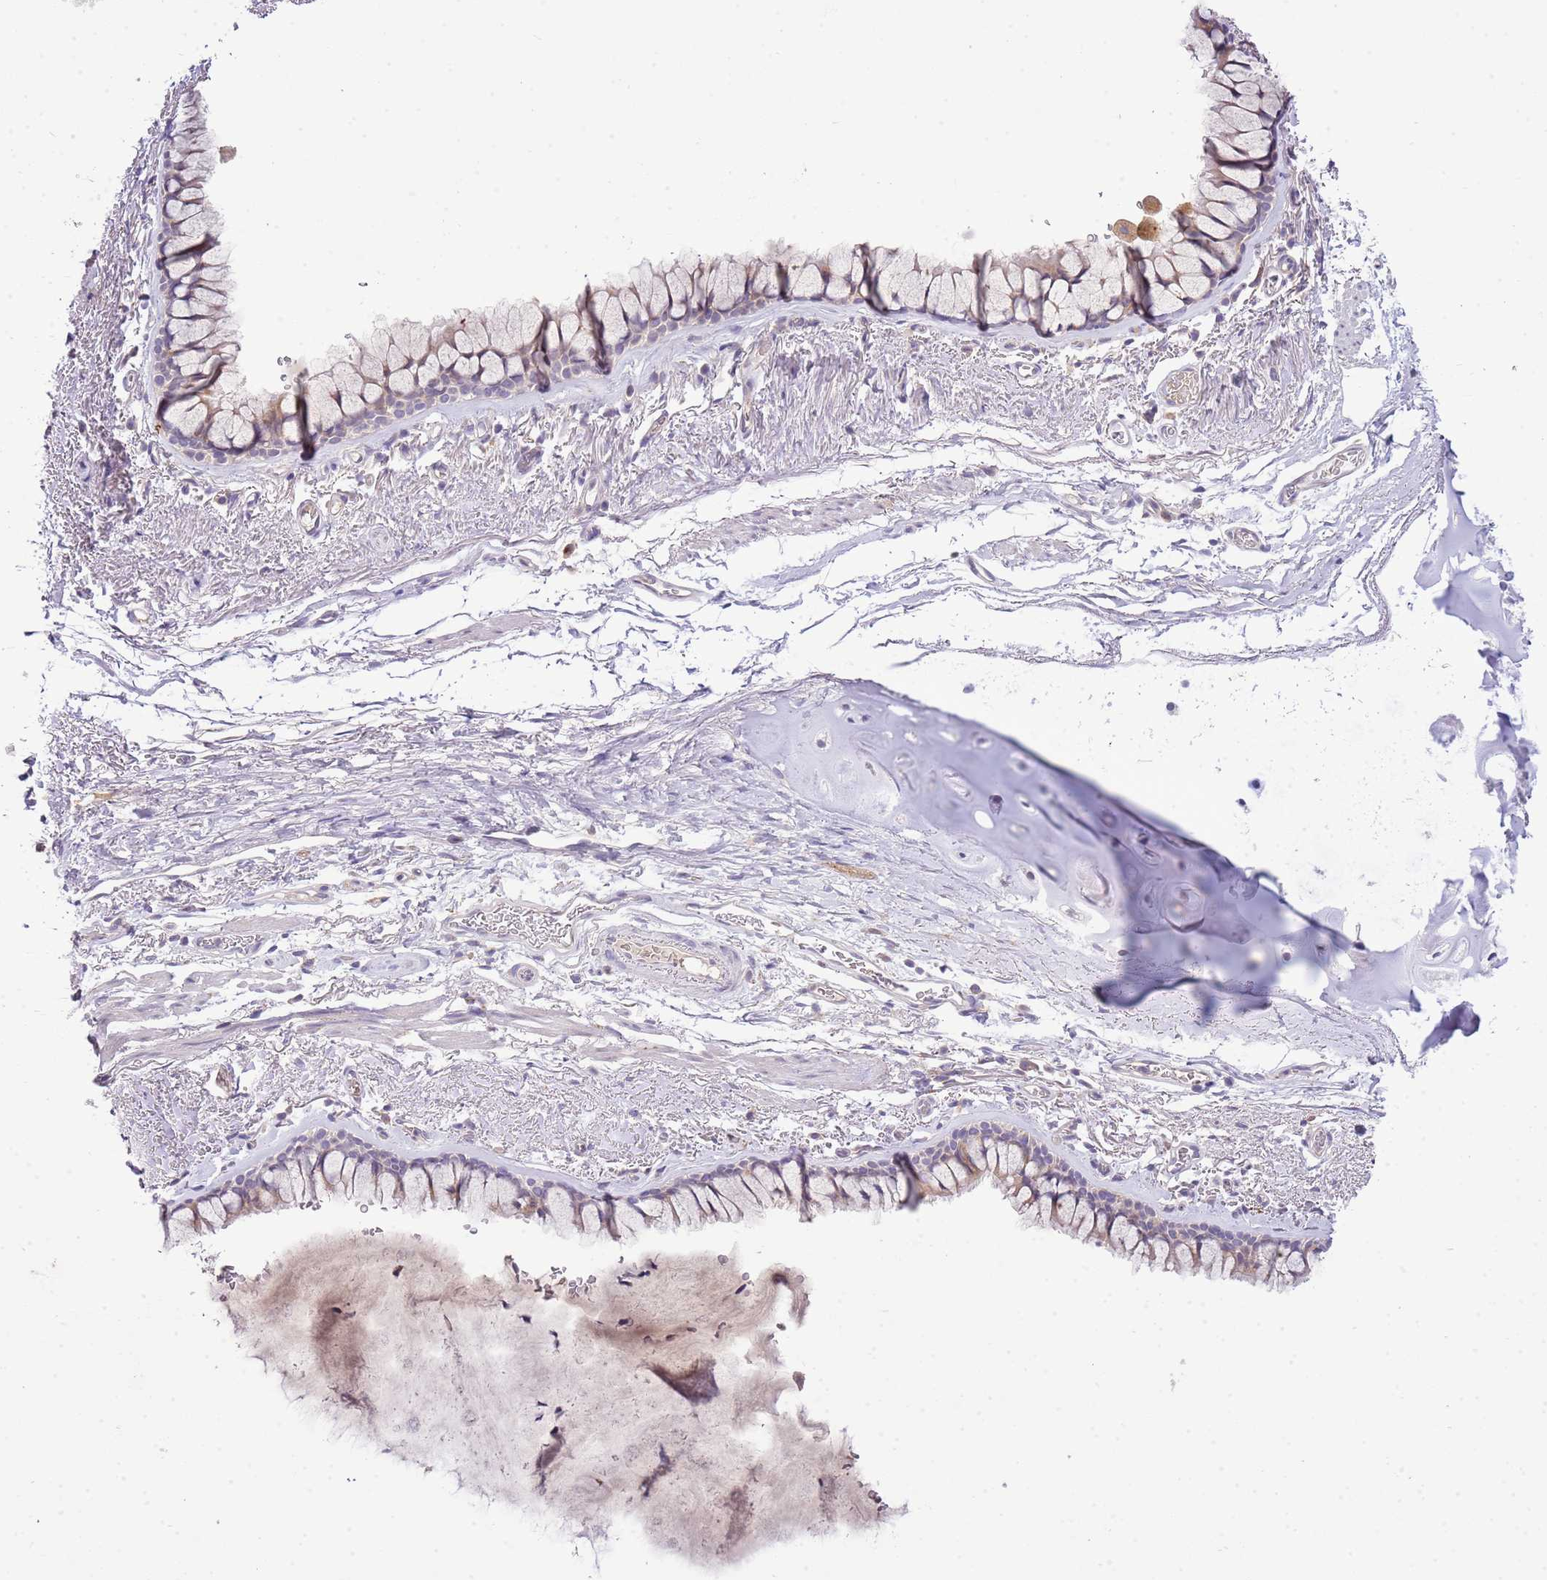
{"staining": {"intensity": "weak", "quantity": "<25%", "location": "cytoplasmic/membranous"}, "tissue": "bronchus", "cell_type": "Respiratory epithelial cells", "image_type": "normal", "snomed": [{"axis": "morphology", "description": "Normal tissue, NOS"}, {"axis": "topography", "description": "Bronchus"}], "caption": "Human bronchus stained for a protein using IHC reveals no expression in respiratory epithelial cells.", "gene": "SCAMP5", "patient": {"sex": "male", "age": 65}}